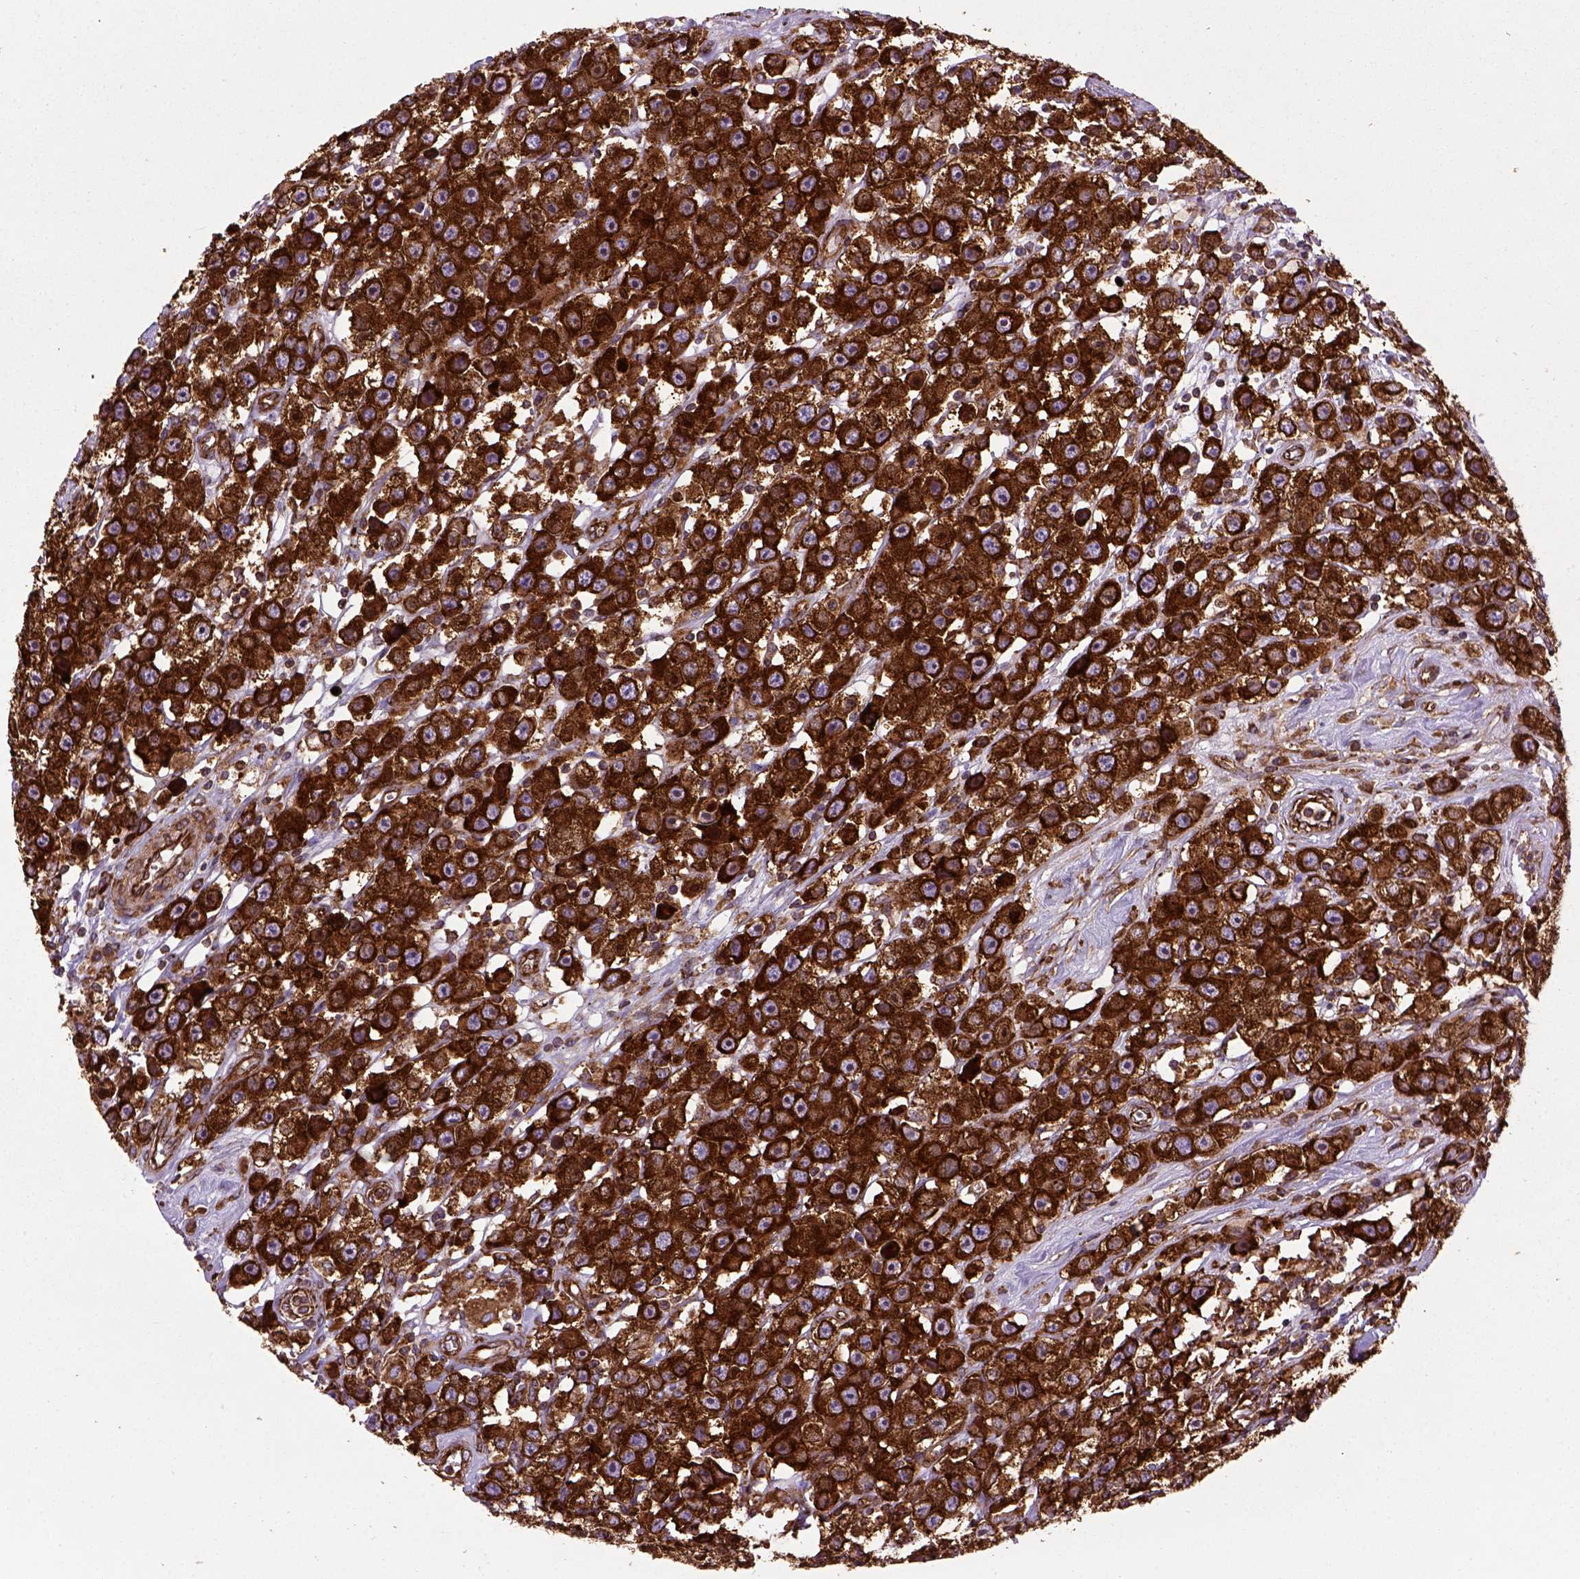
{"staining": {"intensity": "strong", "quantity": ">75%", "location": "cytoplasmic/membranous"}, "tissue": "testis cancer", "cell_type": "Tumor cells", "image_type": "cancer", "snomed": [{"axis": "morphology", "description": "Seminoma, NOS"}, {"axis": "topography", "description": "Testis"}], "caption": "A brown stain labels strong cytoplasmic/membranous staining of a protein in human testis seminoma tumor cells.", "gene": "CAPRIN1", "patient": {"sex": "male", "age": 45}}